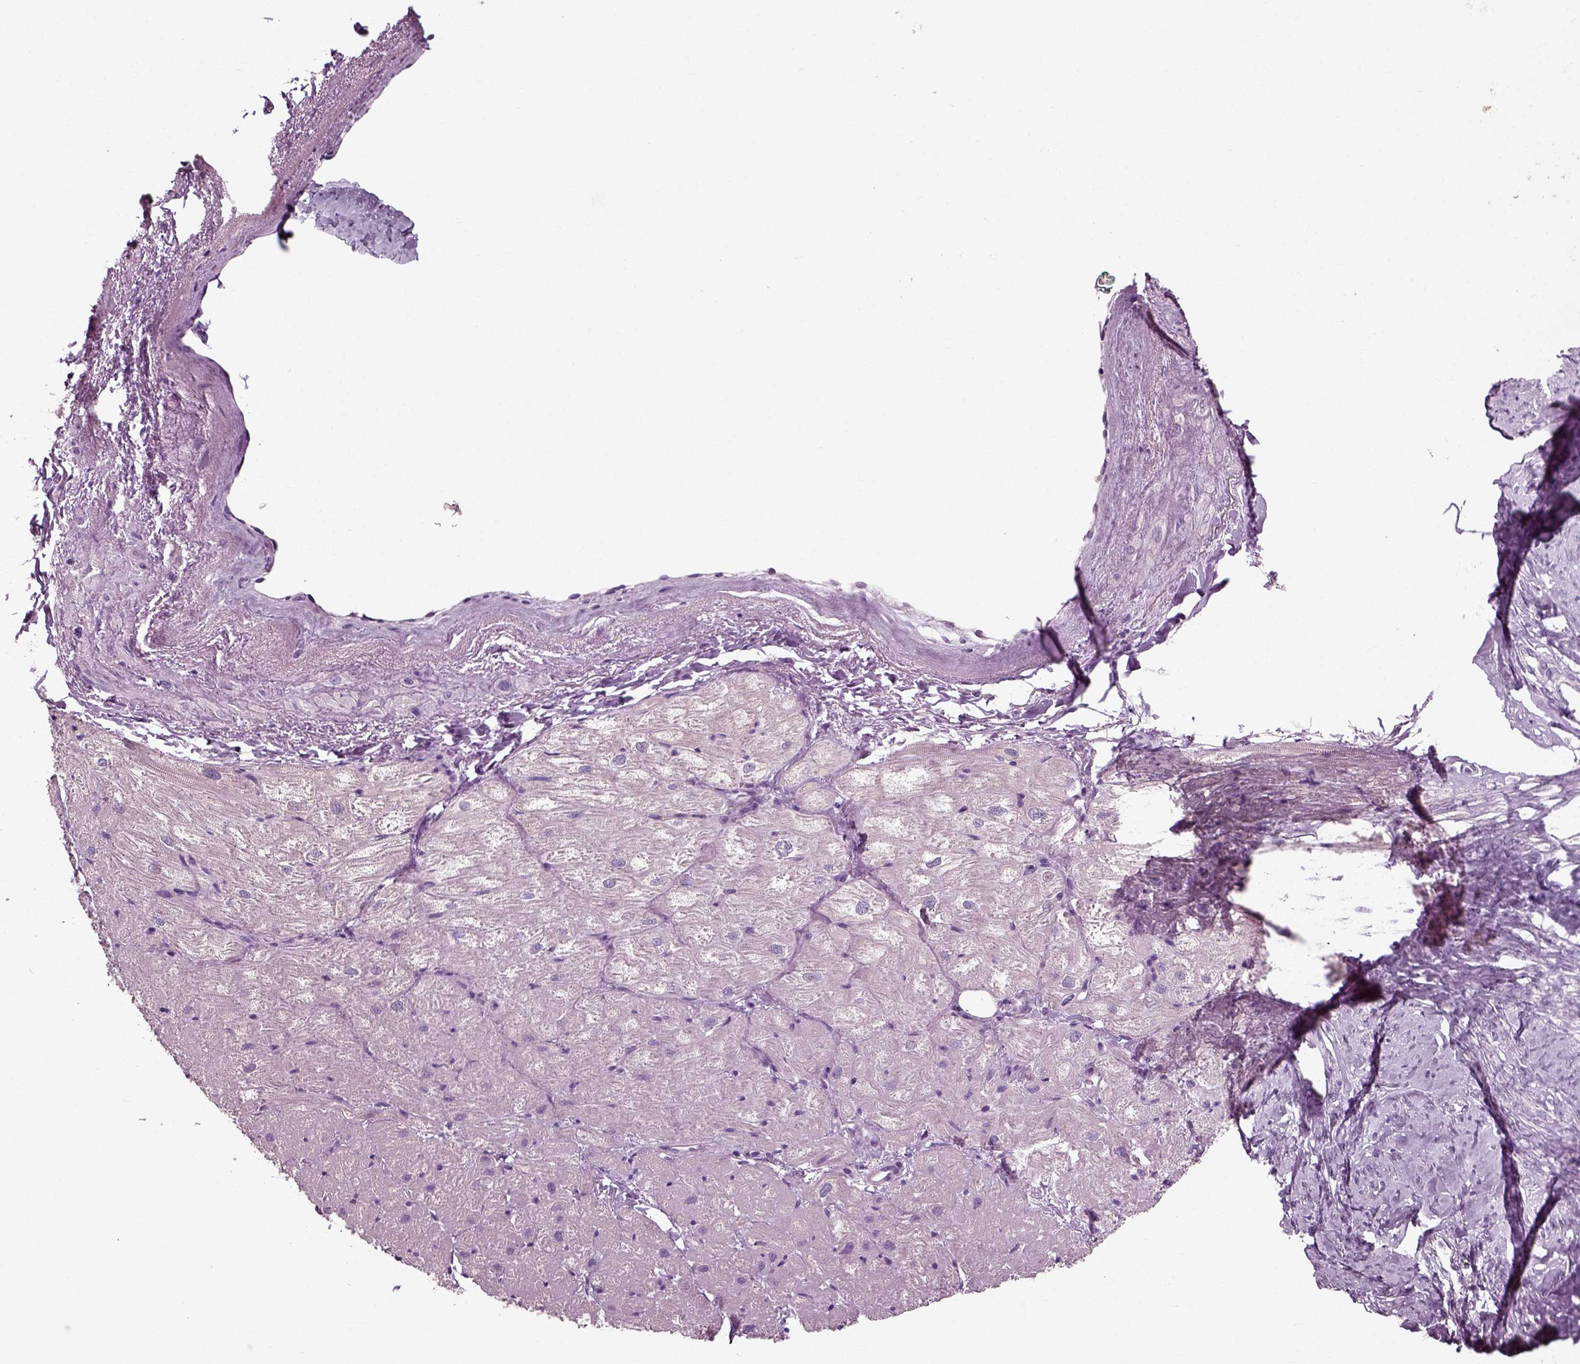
{"staining": {"intensity": "negative", "quantity": "none", "location": "none"}, "tissue": "heart muscle", "cell_type": "Cardiomyocytes", "image_type": "normal", "snomed": [{"axis": "morphology", "description": "Normal tissue, NOS"}, {"axis": "topography", "description": "Heart"}], "caption": "Protein analysis of benign heart muscle displays no significant staining in cardiomyocytes. The staining was performed using DAB to visualize the protein expression in brown, while the nuclei were stained in blue with hematoxylin (Magnification: 20x).", "gene": "RND2", "patient": {"sex": "male", "age": 57}}